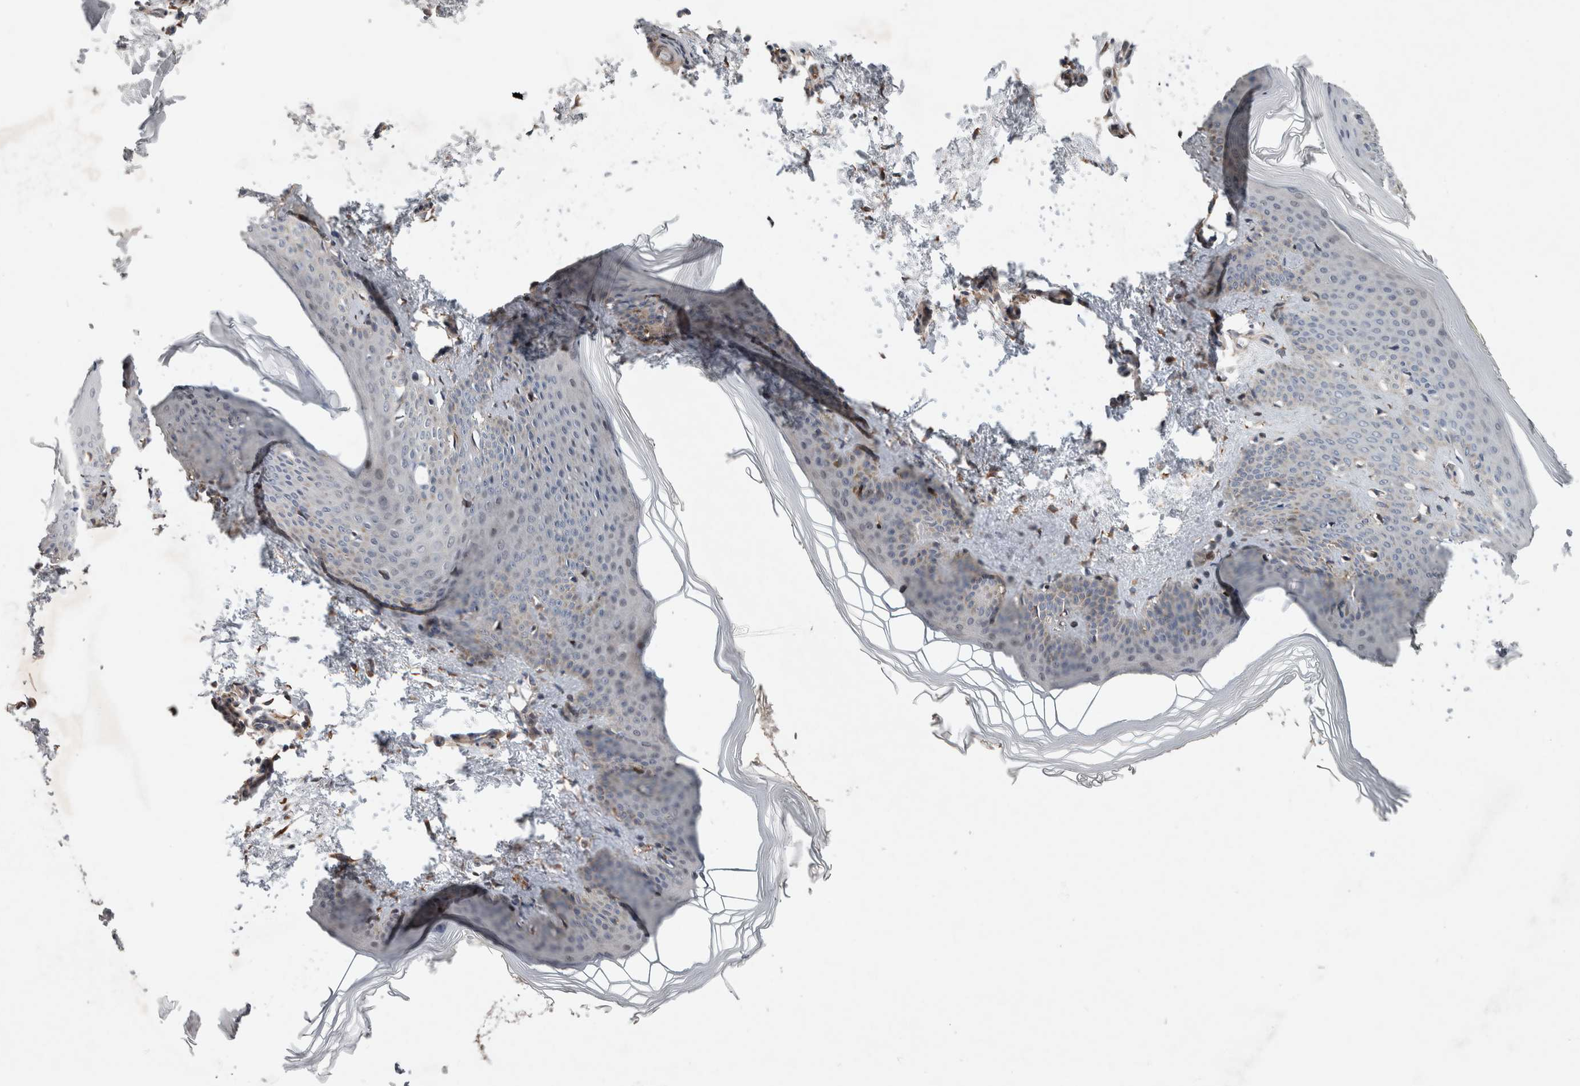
{"staining": {"intensity": "strong", "quantity": ">75%", "location": "cytoplasmic/membranous"}, "tissue": "skin", "cell_type": "Fibroblasts", "image_type": "normal", "snomed": [{"axis": "morphology", "description": "Normal tissue, NOS"}, {"axis": "topography", "description": "Skin"}], "caption": "A brown stain labels strong cytoplasmic/membranous staining of a protein in fibroblasts of normal skin. (IHC, brightfield microscopy, high magnification).", "gene": "GIMAP6", "patient": {"sex": "female", "age": 27}}